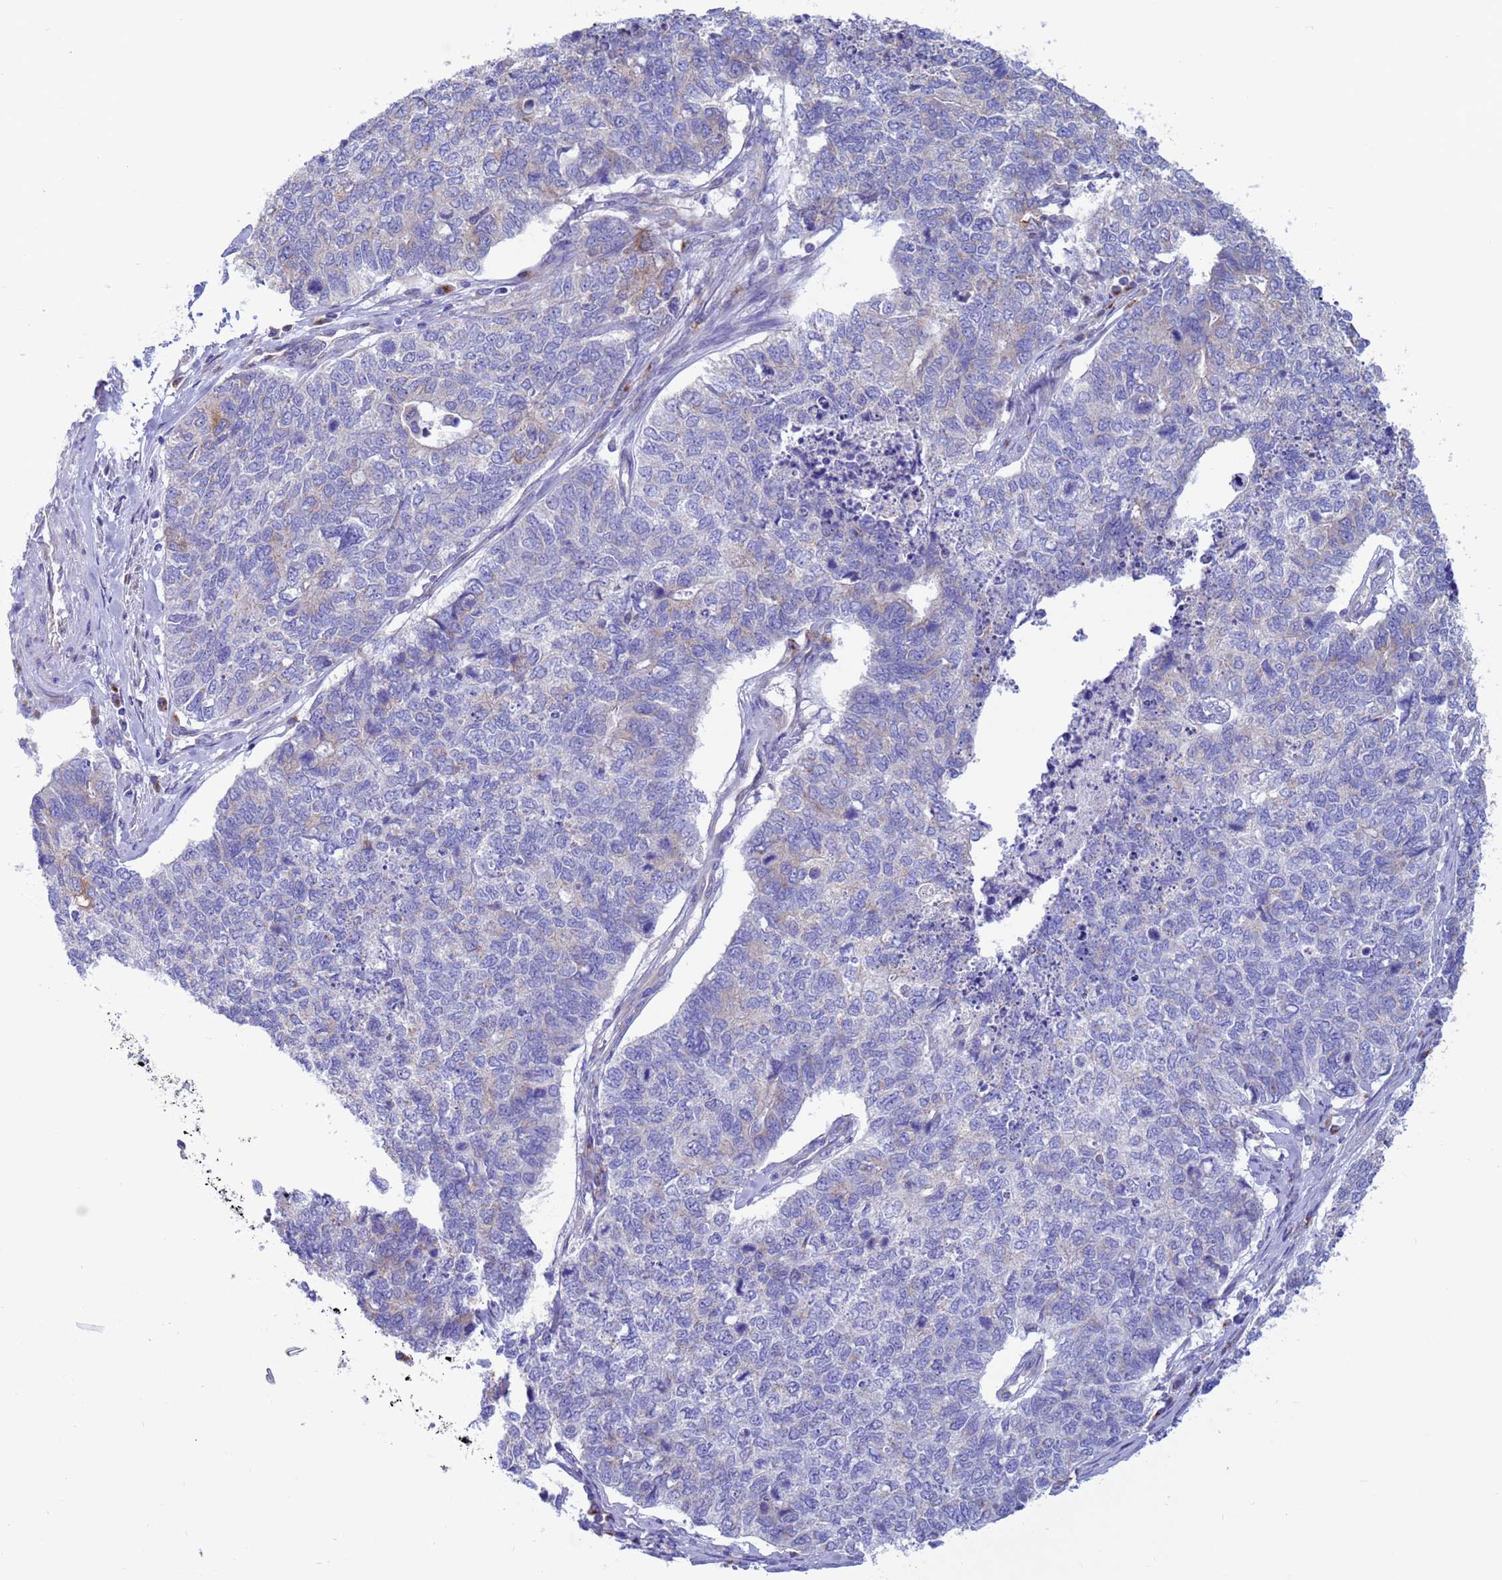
{"staining": {"intensity": "moderate", "quantity": "<25%", "location": "cytoplasmic/membranous"}, "tissue": "cervical cancer", "cell_type": "Tumor cells", "image_type": "cancer", "snomed": [{"axis": "morphology", "description": "Squamous cell carcinoma, NOS"}, {"axis": "topography", "description": "Cervix"}], "caption": "IHC (DAB (3,3'-diaminobenzidine)) staining of cervical cancer (squamous cell carcinoma) shows moderate cytoplasmic/membranous protein staining in approximately <25% of tumor cells.", "gene": "ZC3HAV1", "patient": {"sex": "female", "age": 63}}